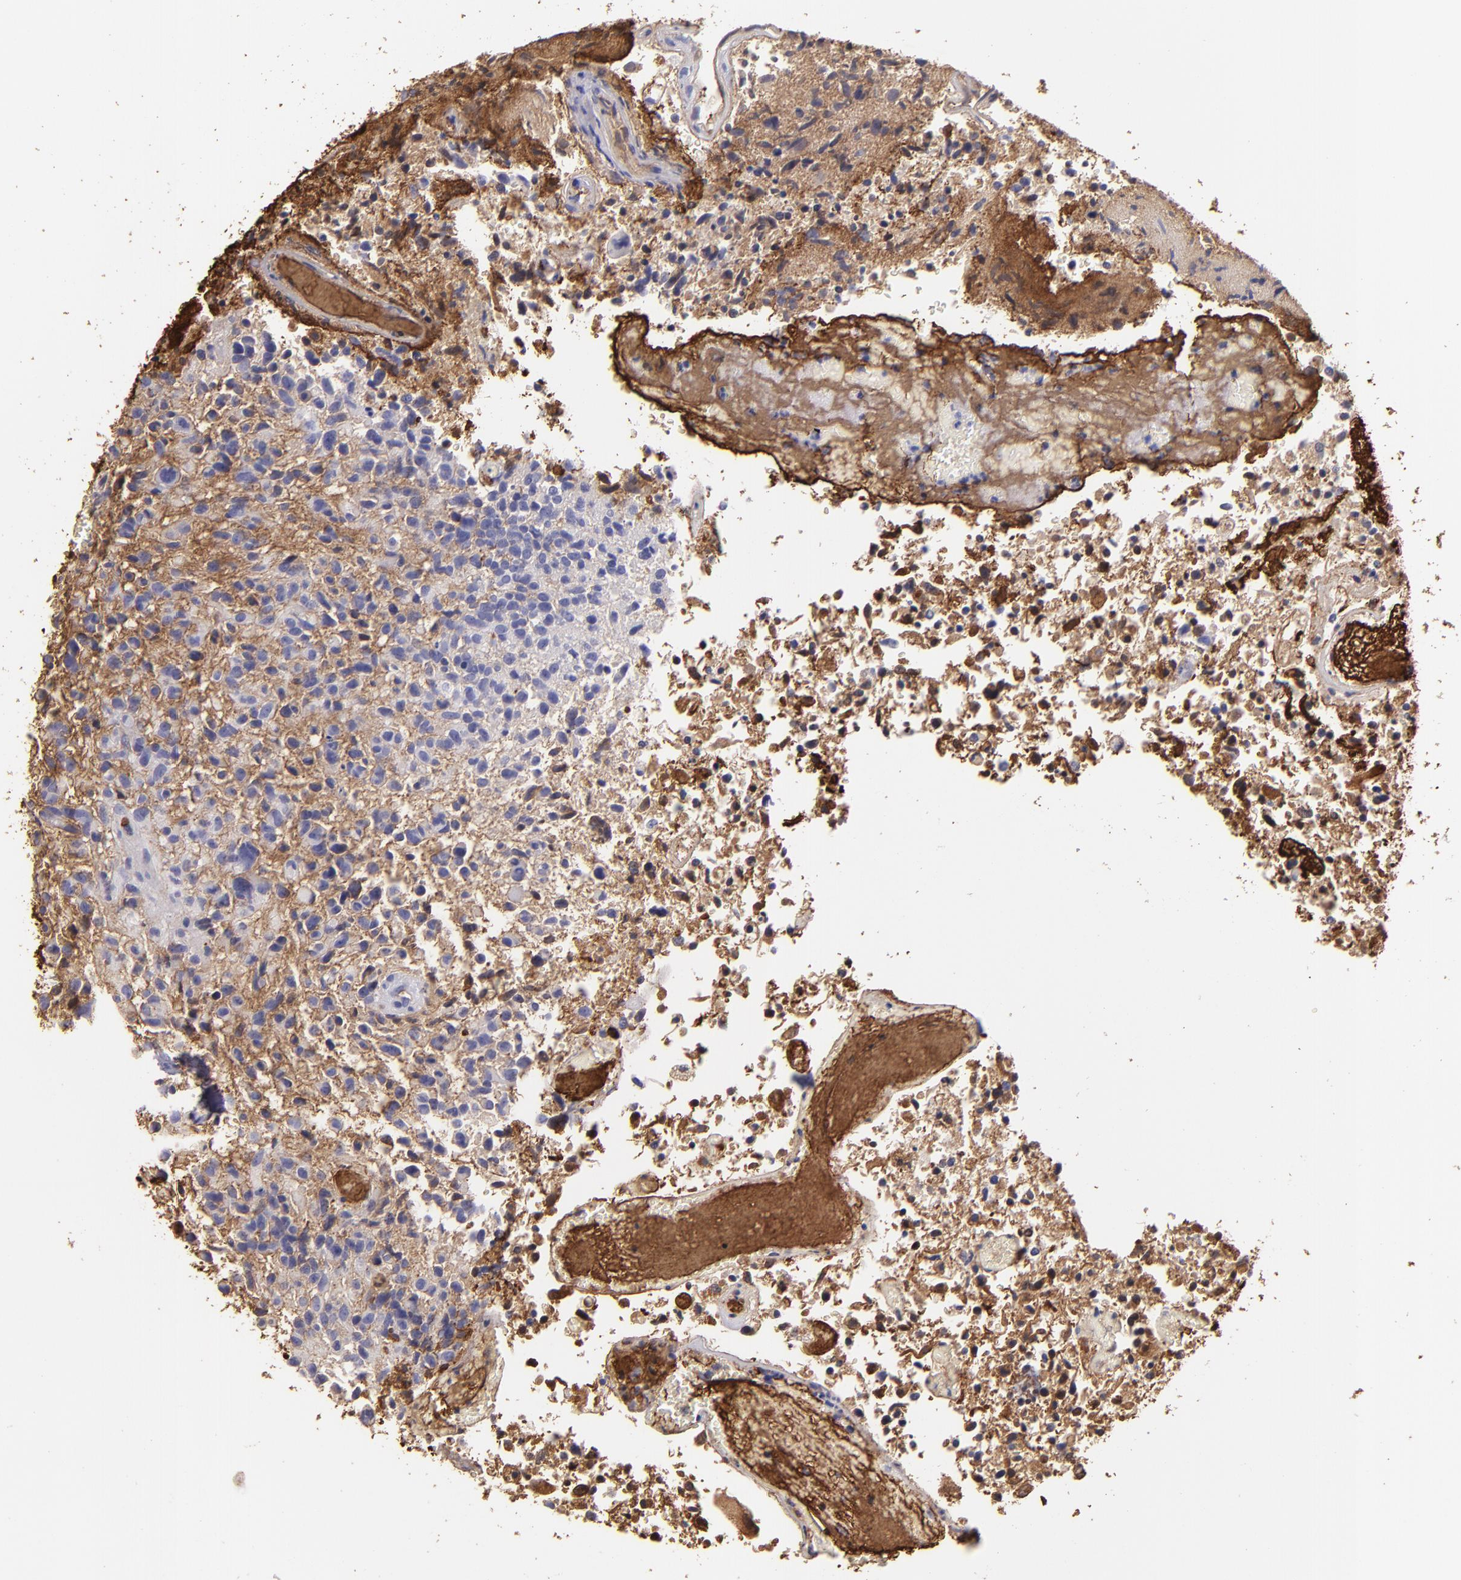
{"staining": {"intensity": "negative", "quantity": "none", "location": "none"}, "tissue": "glioma", "cell_type": "Tumor cells", "image_type": "cancer", "snomed": [{"axis": "morphology", "description": "Glioma, malignant, High grade"}, {"axis": "topography", "description": "Brain"}], "caption": "High magnification brightfield microscopy of glioma stained with DAB (brown) and counterstained with hematoxylin (blue): tumor cells show no significant staining.", "gene": "FGB", "patient": {"sex": "male", "age": 72}}